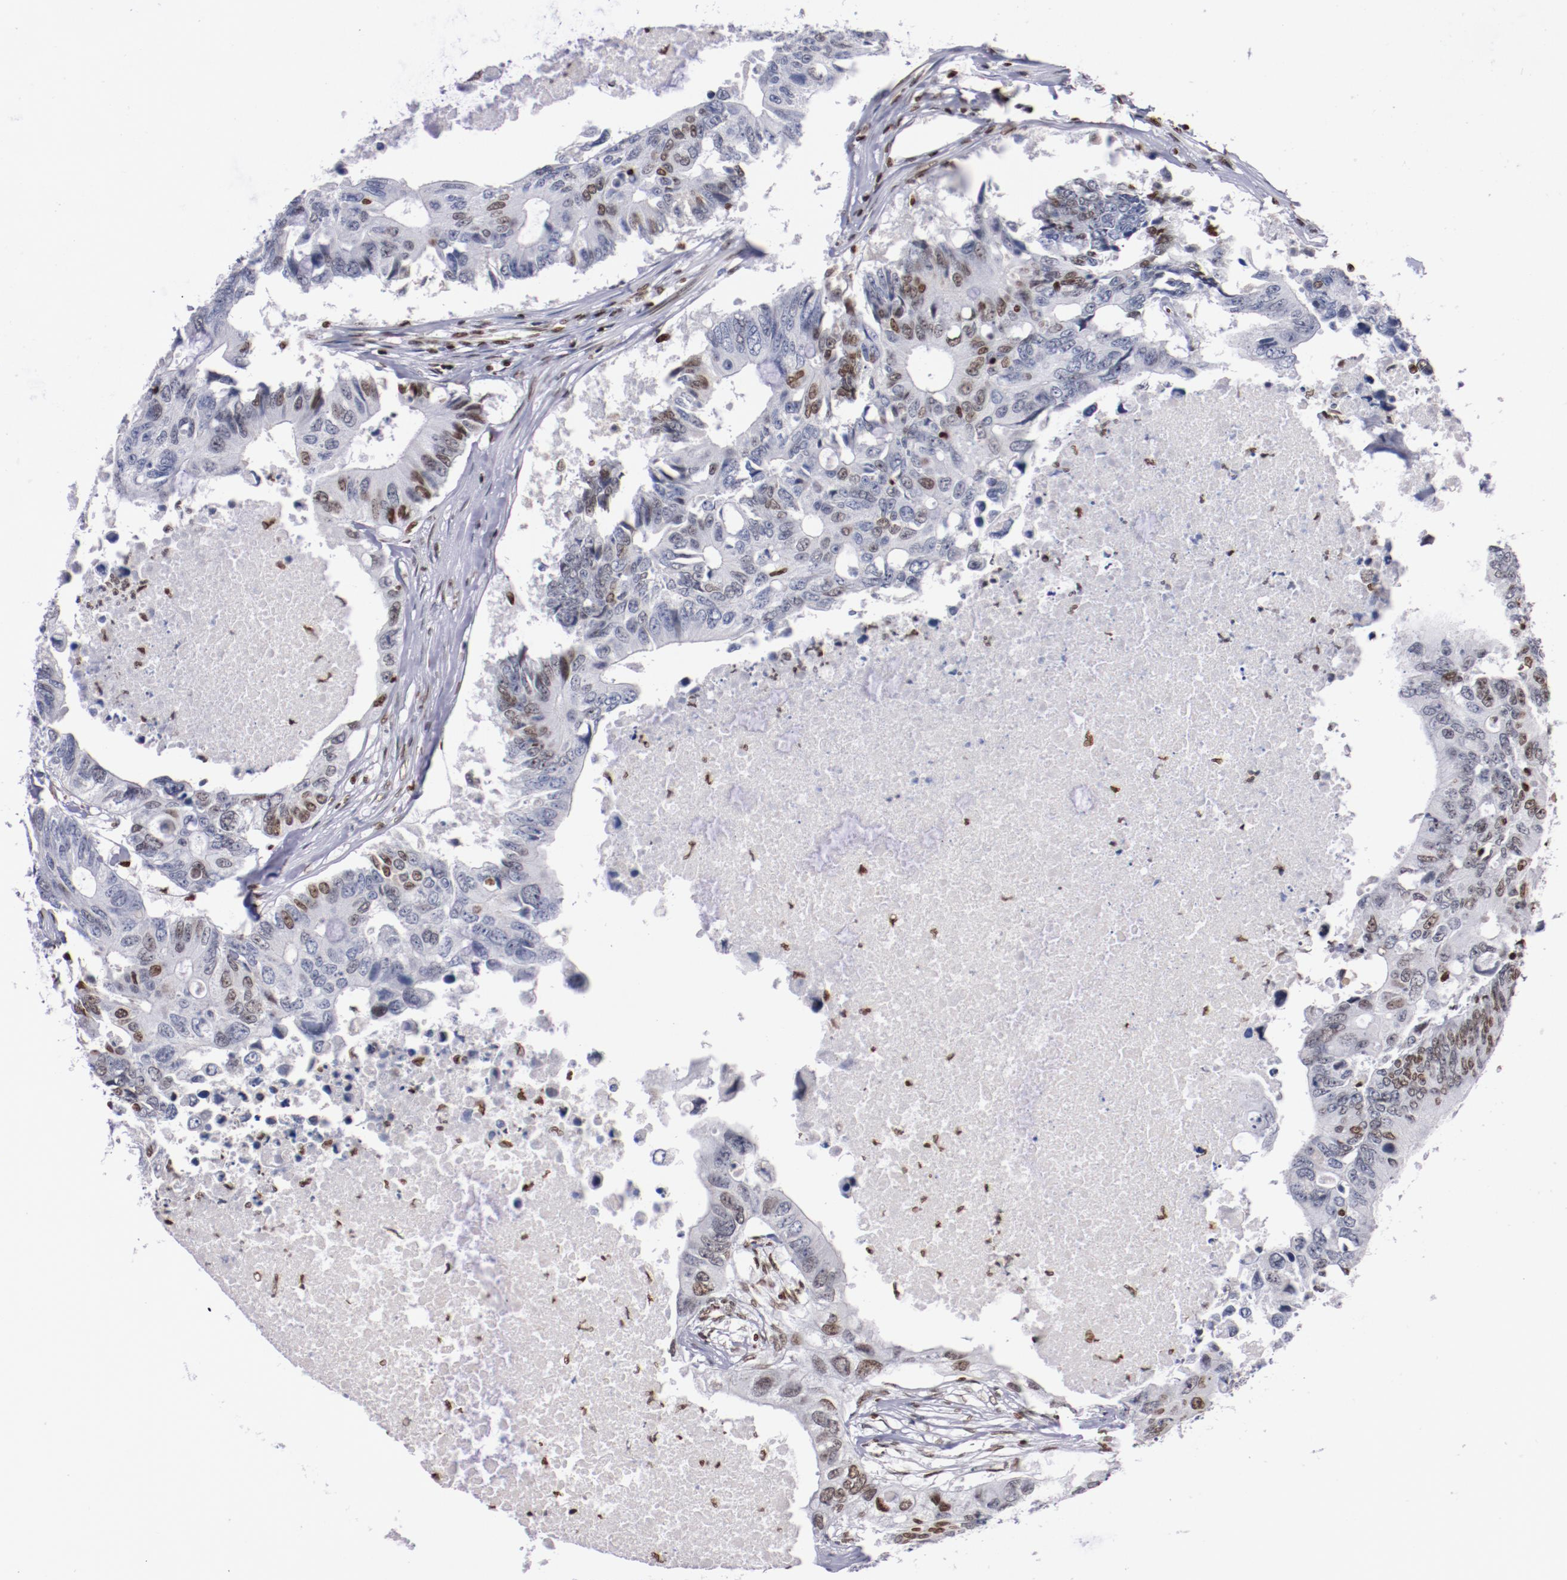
{"staining": {"intensity": "moderate", "quantity": "<25%", "location": "nuclear"}, "tissue": "colorectal cancer", "cell_type": "Tumor cells", "image_type": "cancer", "snomed": [{"axis": "morphology", "description": "Adenocarcinoma, NOS"}, {"axis": "topography", "description": "Colon"}], "caption": "Protein expression analysis of human colorectal adenocarcinoma reveals moderate nuclear positivity in about <25% of tumor cells. (DAB IHC with brightfield microscopy, high magnification).", "gene": "IFI16", "patient": {"sex": "male", "age": 71}}